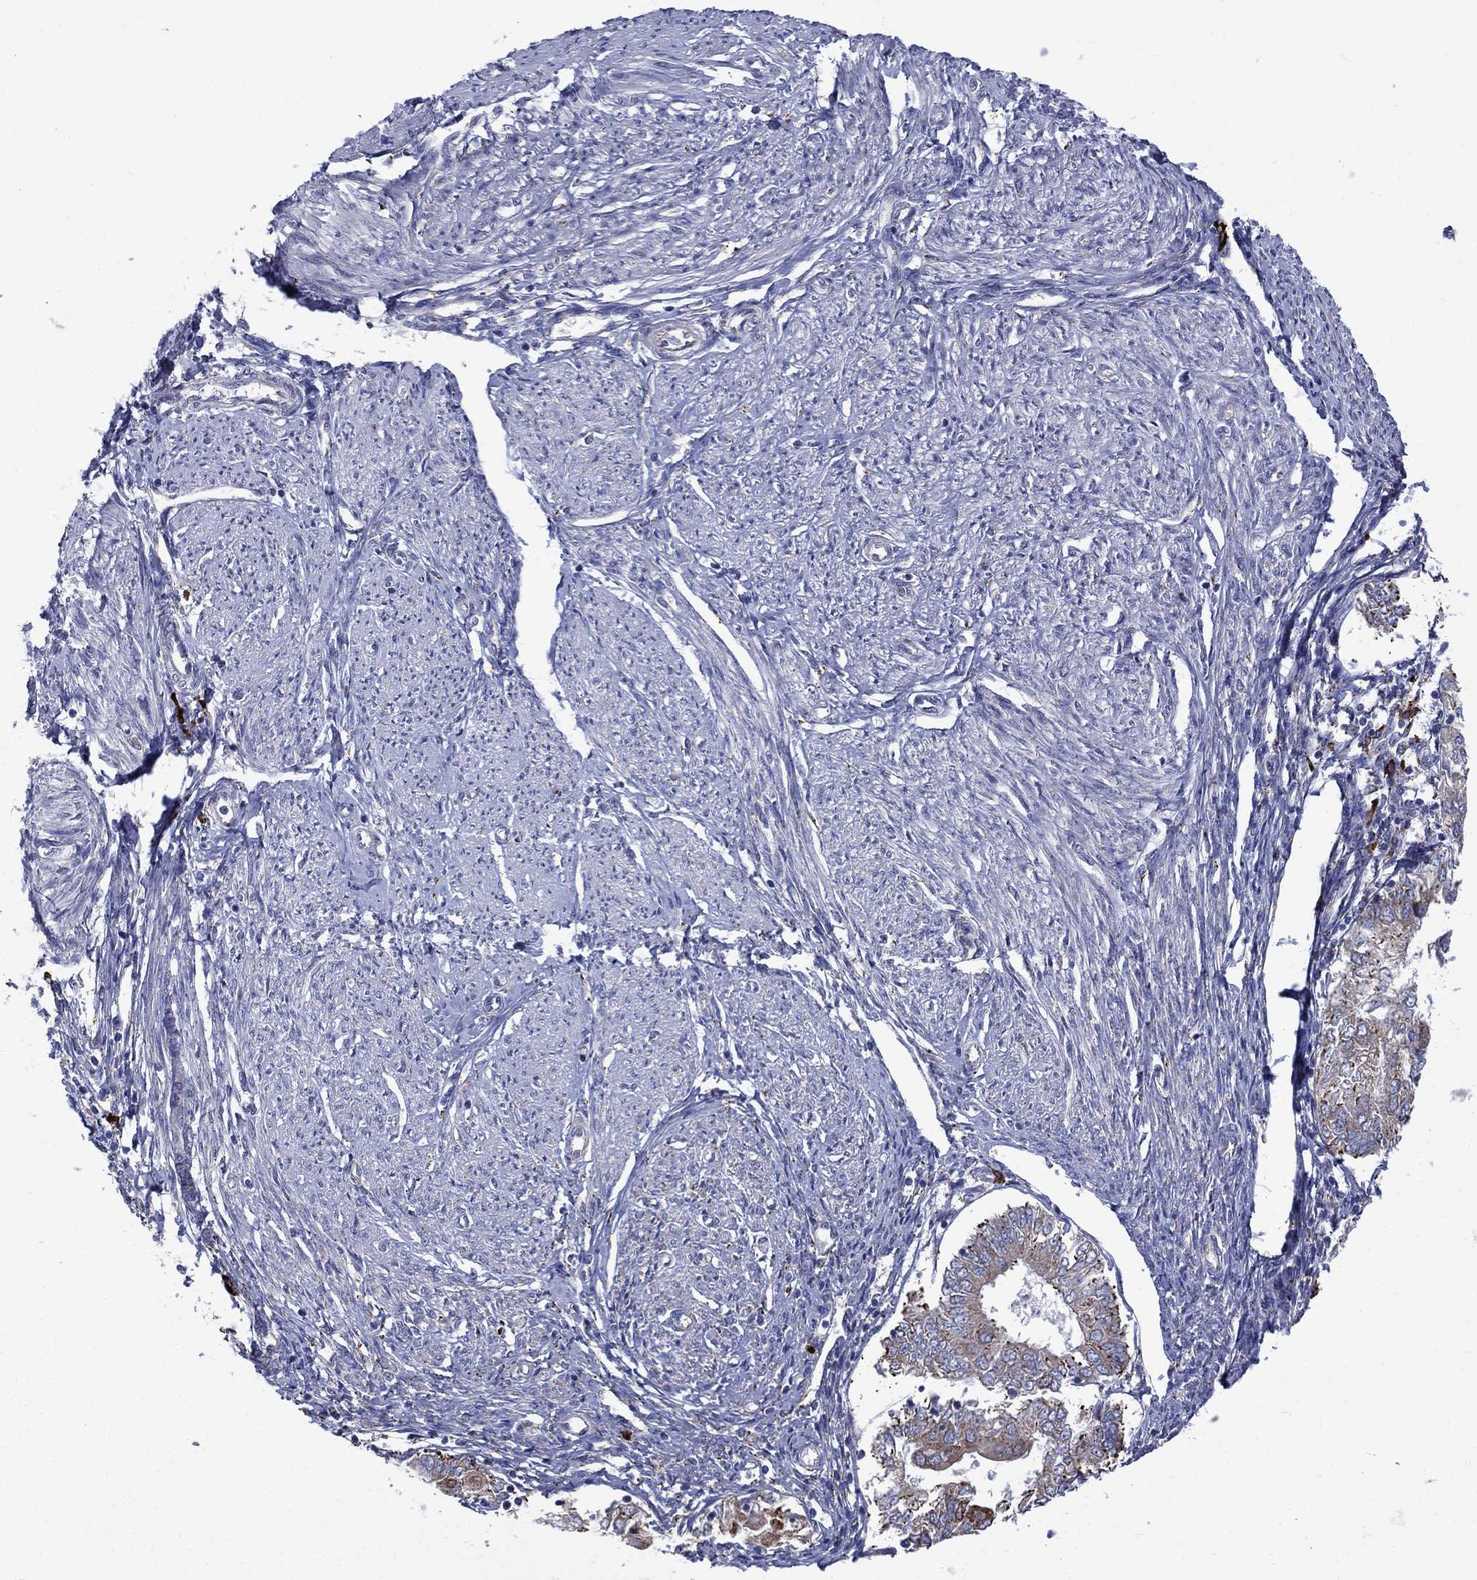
{"staining": {"intensity": "moderate", "quantity": "<25%", "location": "cytoplasmic/membranous"}, "tissue": "endometrial cancer", "cell_type": "Tumor cells", "image_type": "cancer", "snomed": [{"axis": "morphology", "description": "Adenocarcinoma, NOS"}, {"axis": "topography", "description": "Endometrium"}], "caption": "Adenocarcinoma (endometrial) stained with a brown dye displays moderate cytoplasmic/membranous positive expression in about <25% of tumor cells.", "gene": "ASNS", "patient": {"sex": "female", "age": 68}}